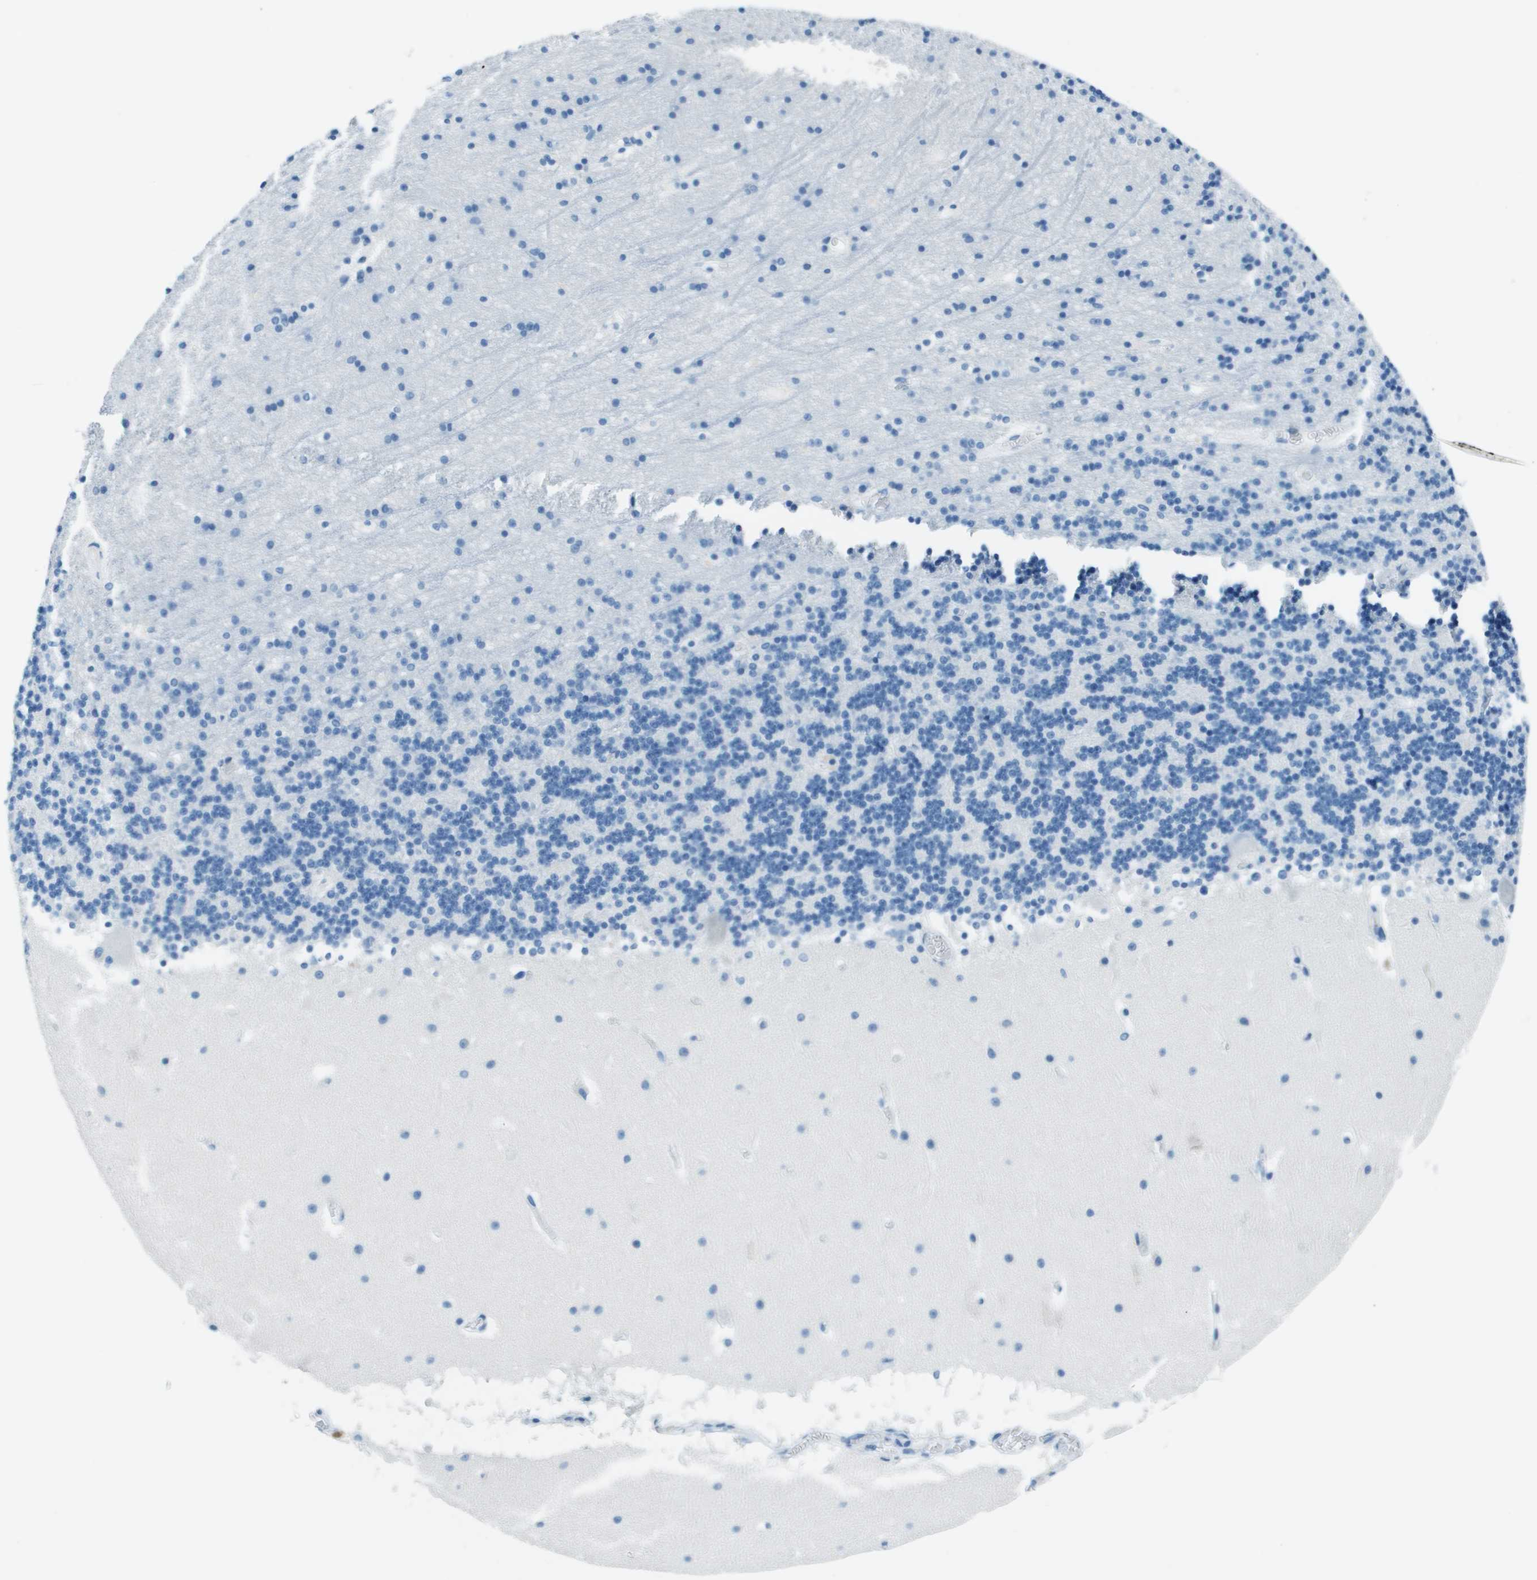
{"staining": {"intensity": "negative", "quantity": "none", "location": "none"}, "tissue": "cerebellum", "cell_type": "Cells in granular layer", "image_type": "normal", "snomed": [{"axis": "morphology", "description": "Normal tissue, NOS"}, {"axis": "topography", "description": "Cerebellum"}], "caption": "Immunohistochemistry micrograph of normal cerebellum: cerebellum stained with DAB shows no significant protein expression in cells in granular layer.", "gene": "SLC16A10", "patient": {"sex": "male", "age": 45}}